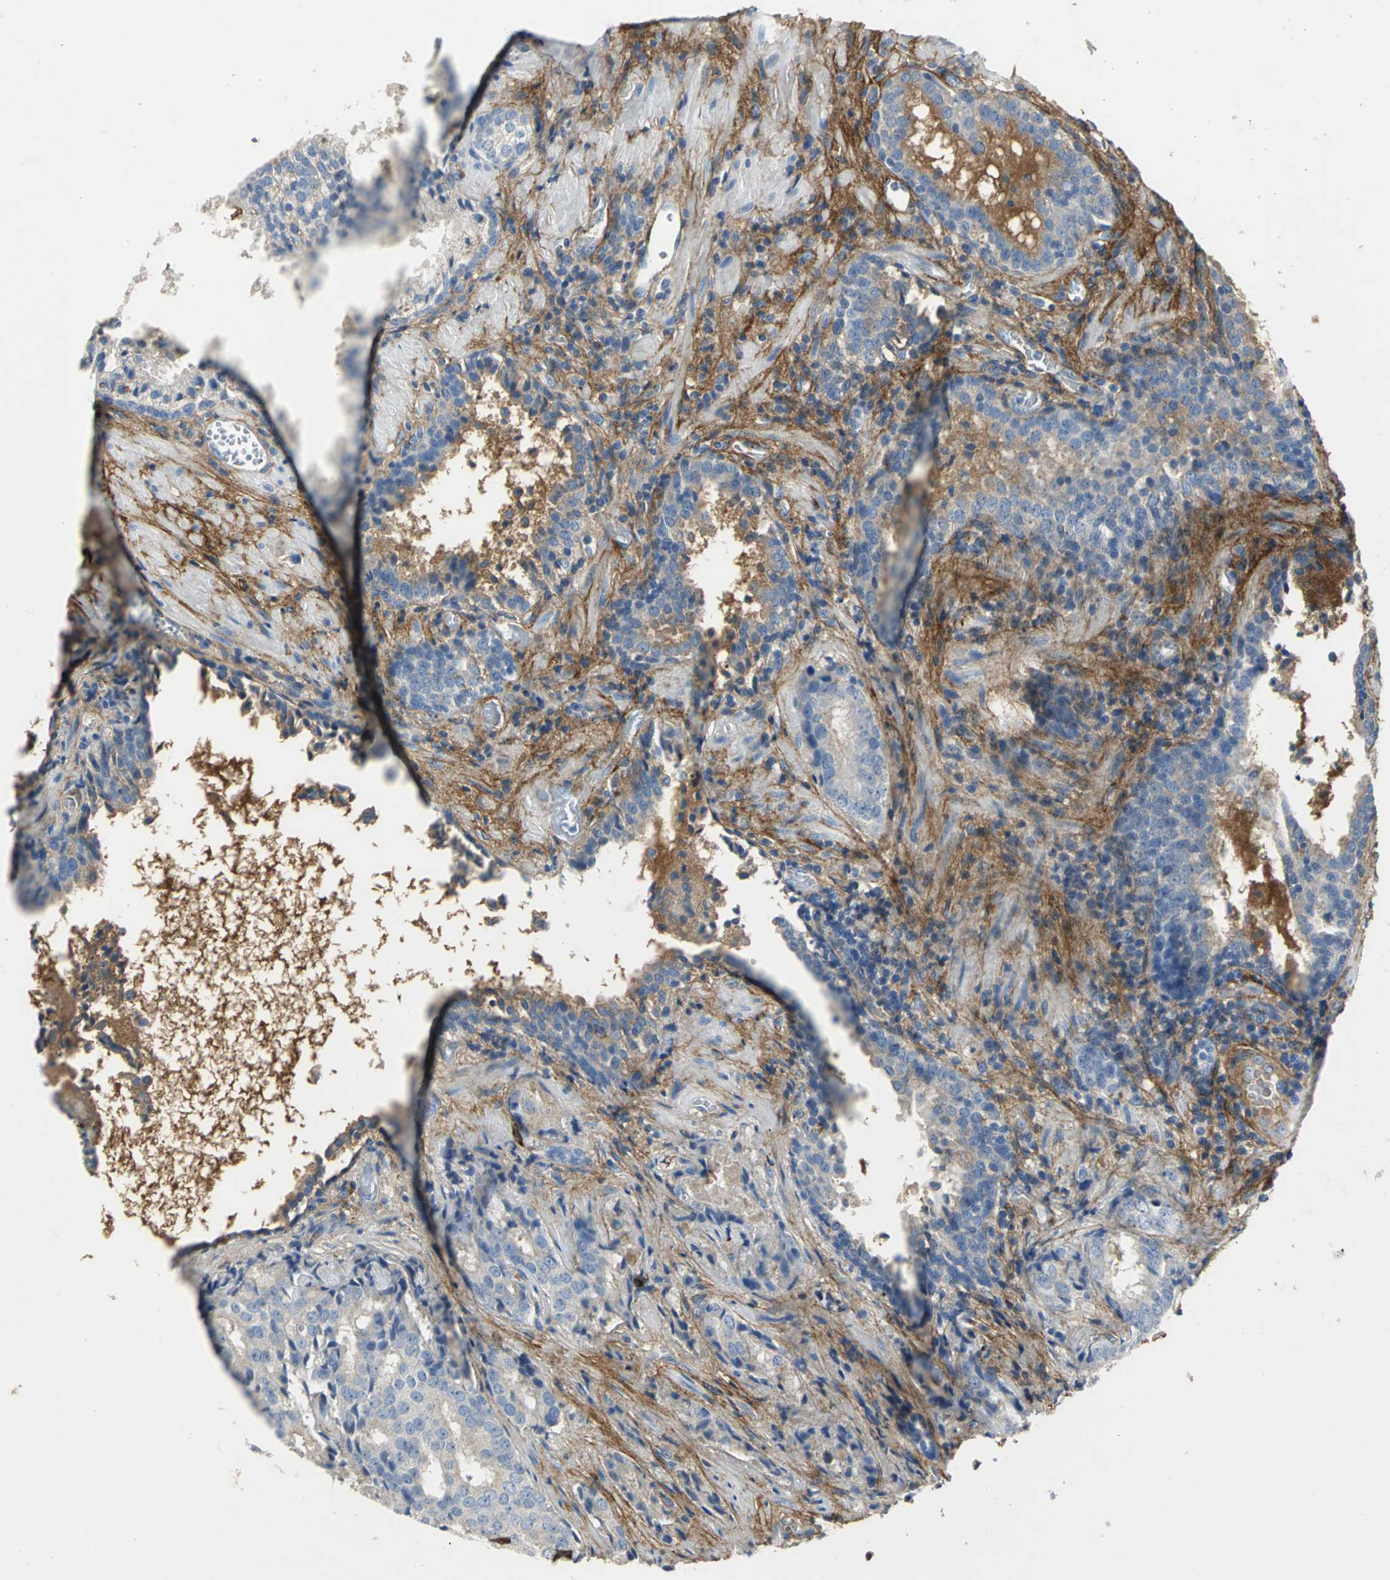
{"staining": {"intensity": "negative", "quantity": "none", "location": "none"}, "tissue": "prostate cancer", "cell_type": "Tumor cells", "image_type": "cancer", "snomed": [{"axis": "morphology", "description": "Adenocarcinoma, High grade"}, {"axis": "topography", "description": "Prostate"}], "caption": "High power microscopy photomicrograph of an immunohistochemistry histopathology image of prostate adenocarcinoma (high-grade), revealing no significant positivity in tumor cells.", "gene": "EFNB3", "patient": {"sex": "male", "age": 58}}